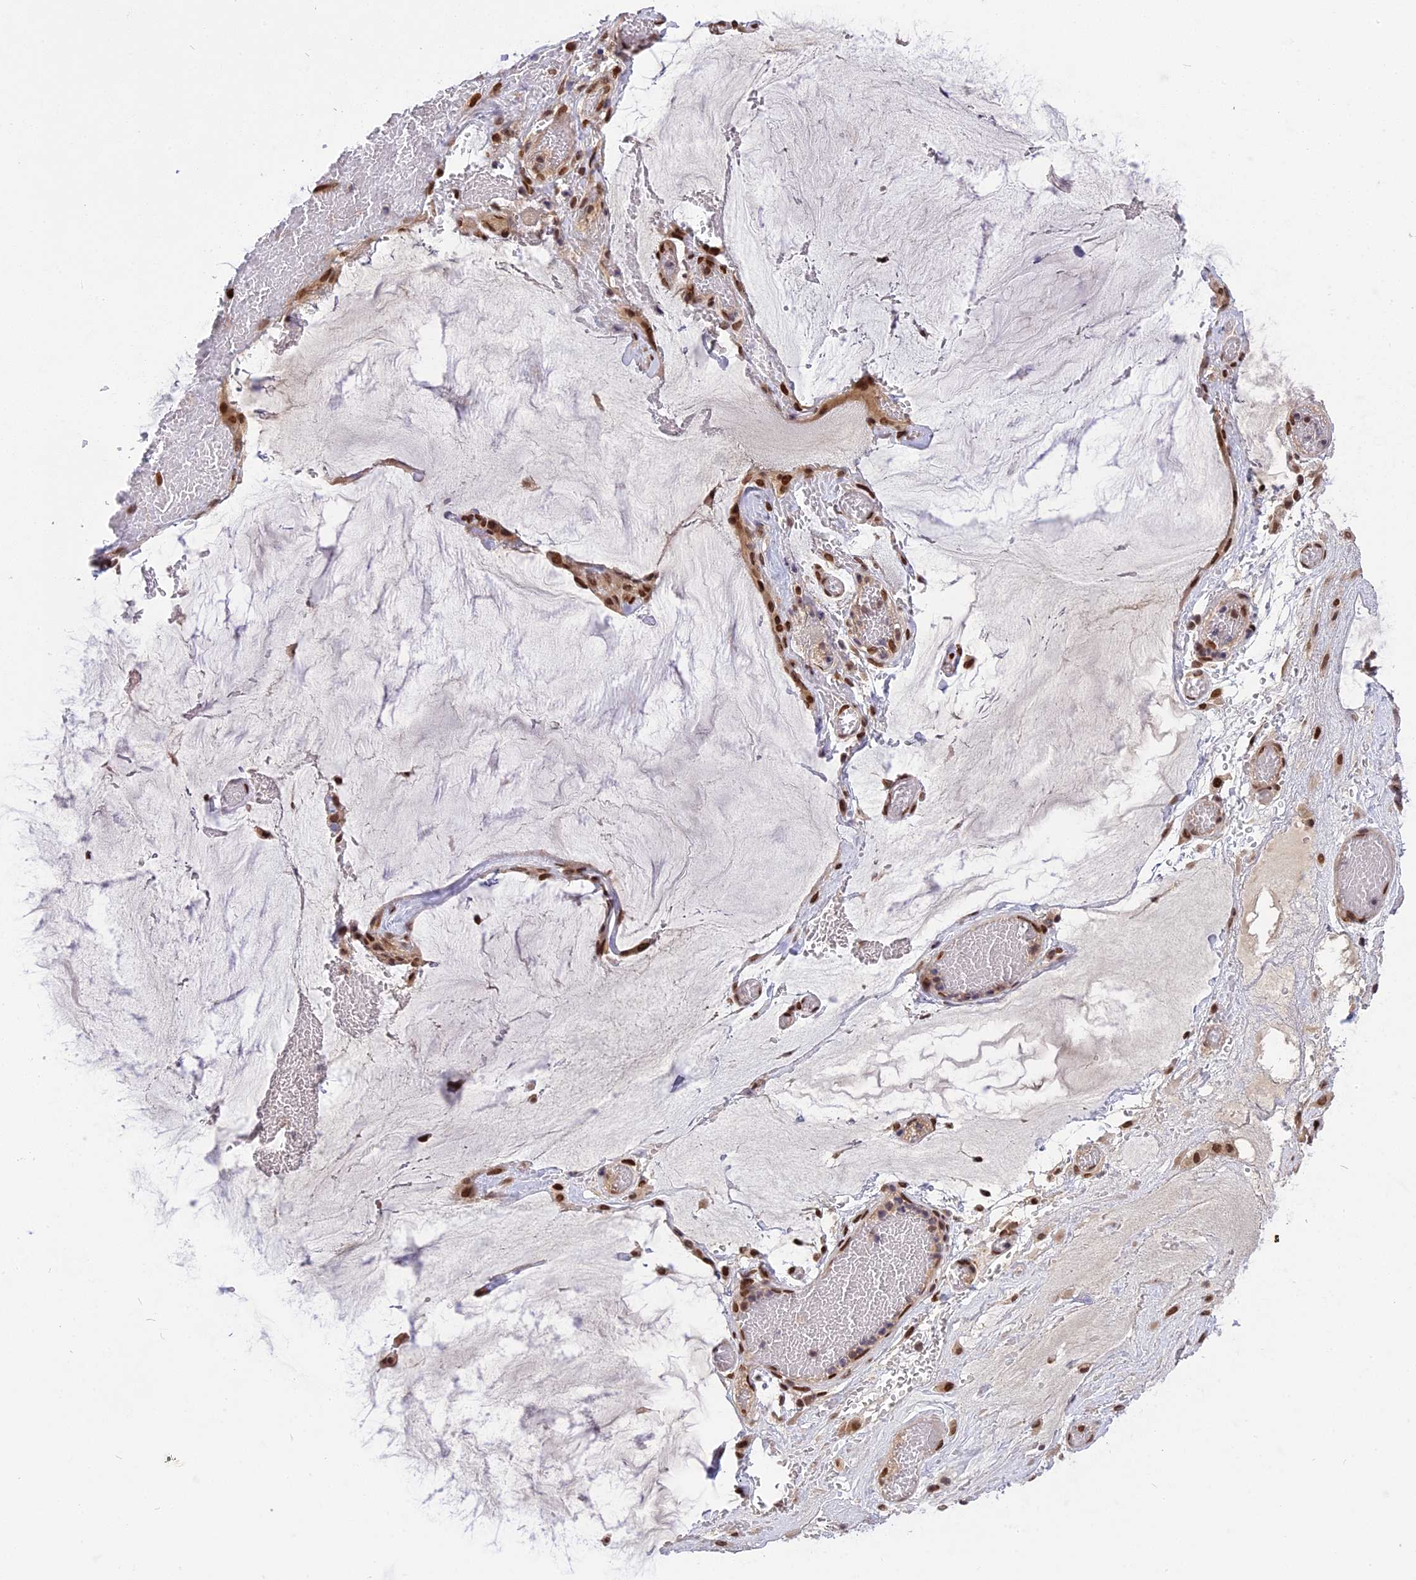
{"staining": {"intensity": "strong", "quantity": ">75%", "location": "cytoplasmic/membranous,nuclear"}, "tissue": "ovarian cancer", "cell_type": "Tumor cells", "image_type": "cancer", "snomed": [{"axis": "morphology", "description": "Cystadenocarcinoma, mucinous, NOS"}, {"axis": "topography", "description": "Ovary"}], "caption": "DAB (3,3'-diaminobenzidine) immunohistochemical staining of human ovarian cancer (mucinous cystadenocarcinoma) reveals strong cytoplasmic/membranous and nuclear protein staining in about >75% of tumor cells.", "gene": "RABGGTA", "patient": {"sex": "female", "age": 73}}